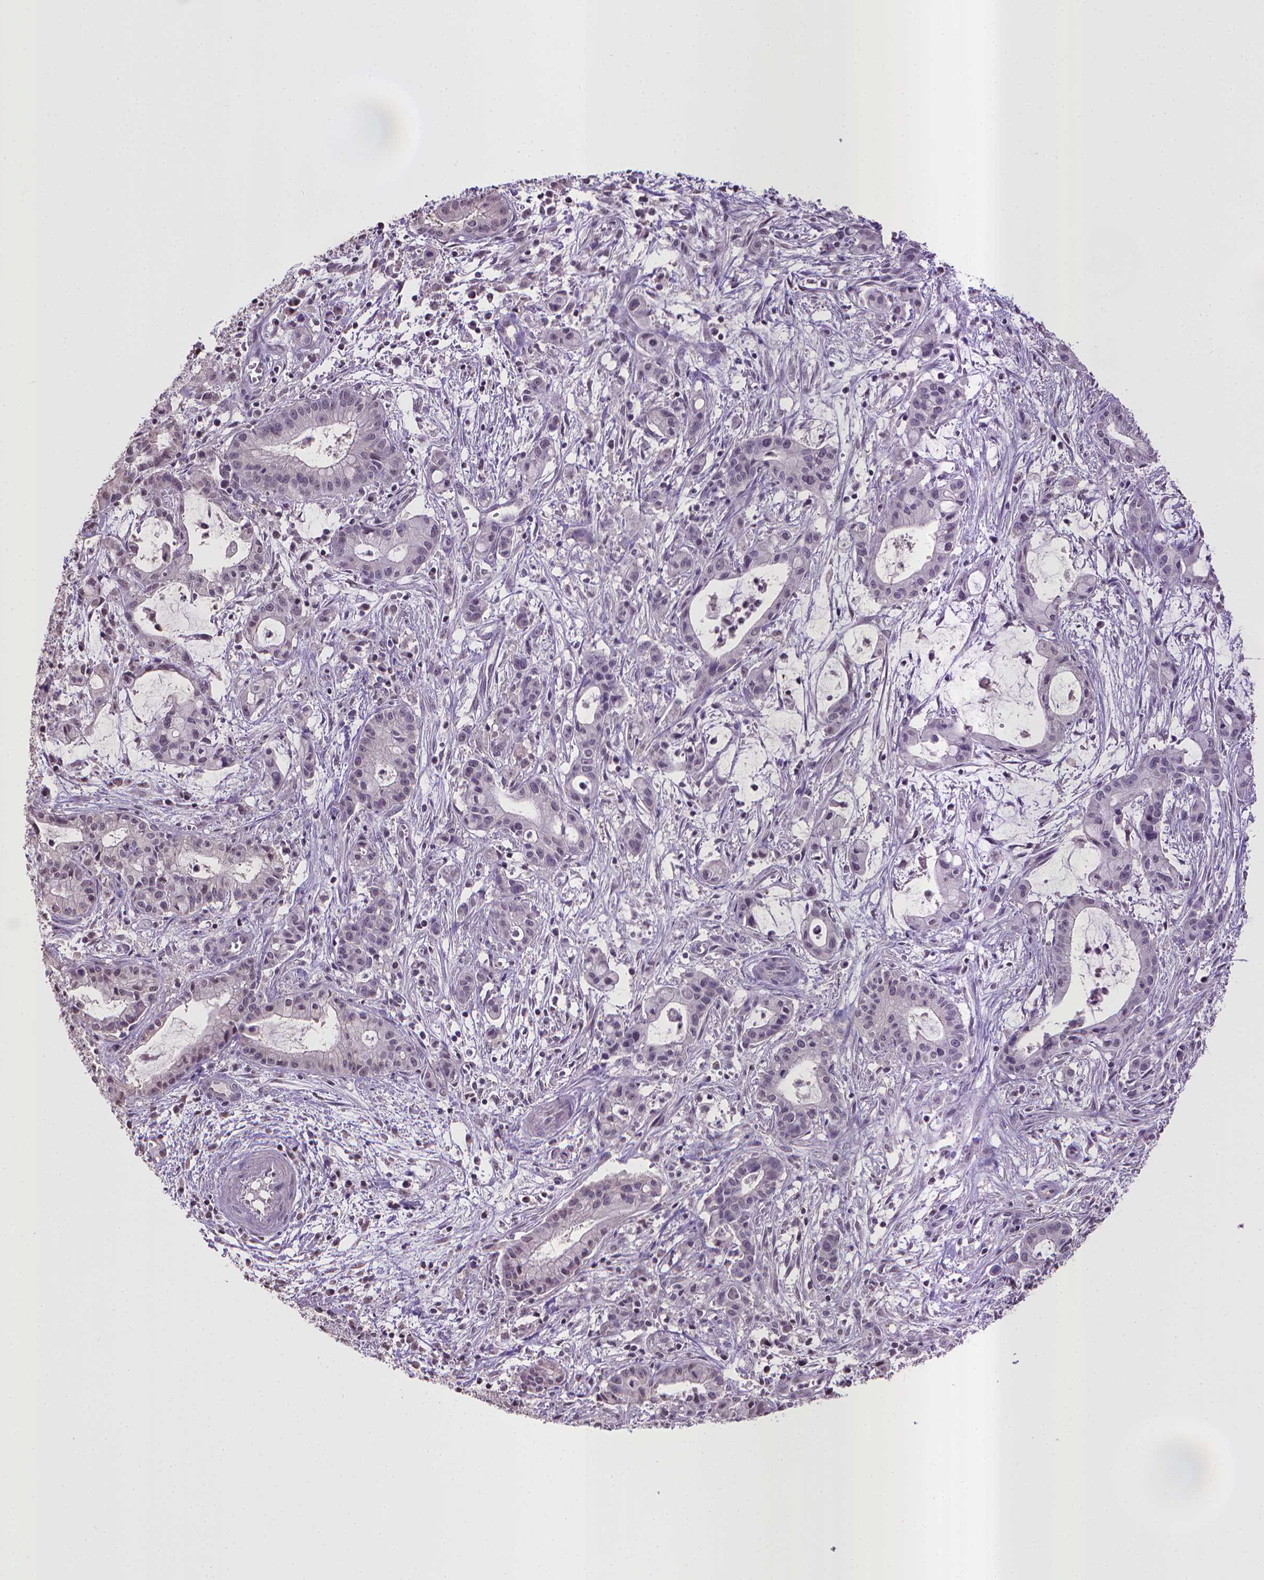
{"staining": {"intensity": "negative", "quantity": "none", "location": "none"}, "tissue": "pancreatic cancer", "cell_type": "Tumor cells", "image_type": "cancer", "snomed": [{"axis": "morphology", "description": "Adenocarcinoma, NOS"}, {"axis": "topography", "description": "Pancreas"}], "caption": "Tumor cells are negative for brown protein staining in pancreatic adenocarcinoma.", "gene": "CPM", "patient": {"sex": "male", "age": 48}}